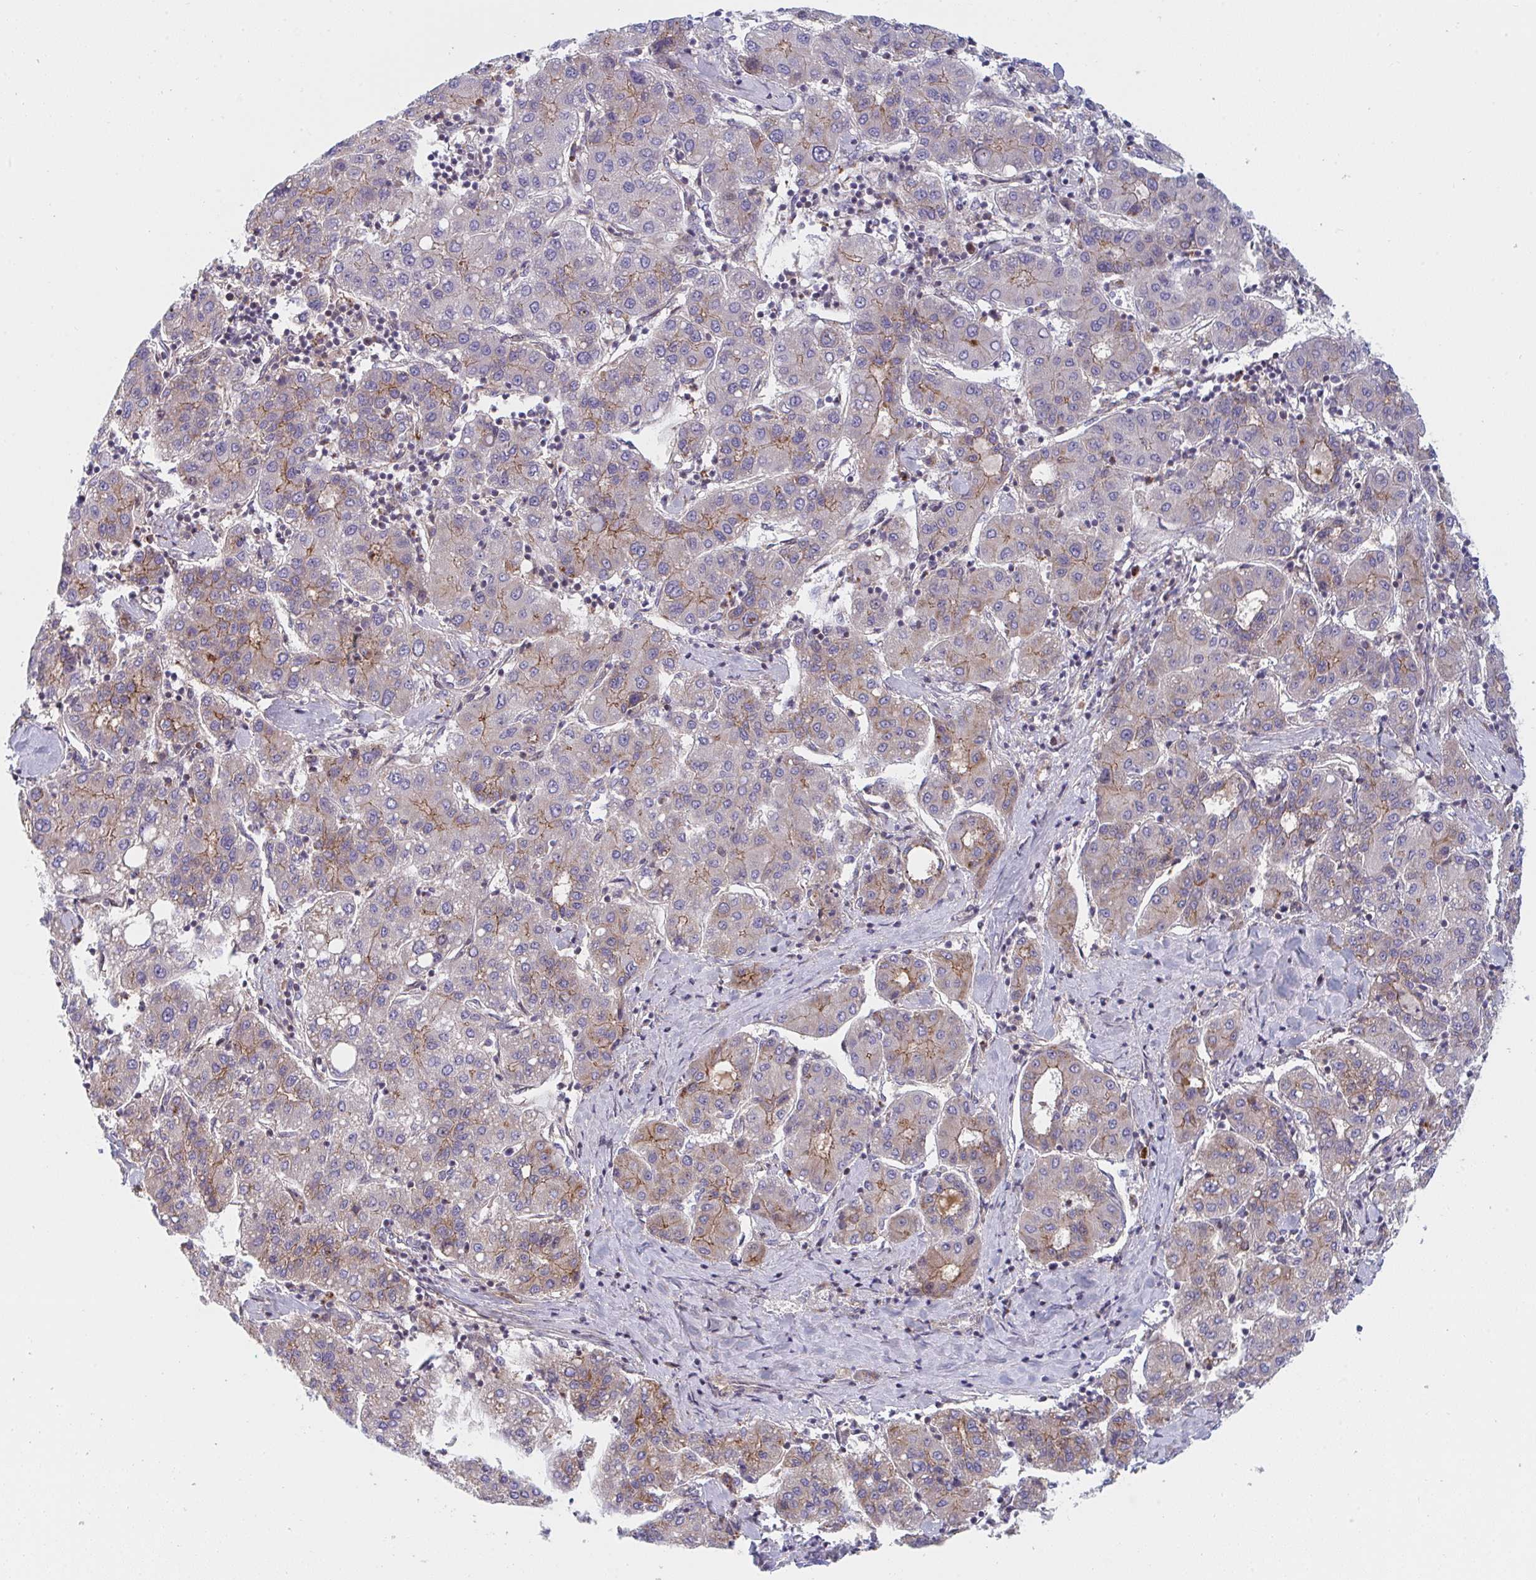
{"staining": {"intensity": "moderate", "quantity": "<25%", "location": "cytoplasmic/membranous"}, "tissue": "liver cancer", "cell_type": "Tumor cells", "image_type": "cancer", "snomed": [{"axis": "morphology", "description": "Carcinoma, Hepatocellular, NOS"}, {"axis": "topography", "description": "Liver"}], "caption": "A micrograph showing moderate cytoplasmic/membranous positivity in approximately <25% of tumor cells in liver cancer, as visualized by brown immunohistochemical staining.", "gene": "TNFSF4", "patient": {"sex": "male", "age": 65}}